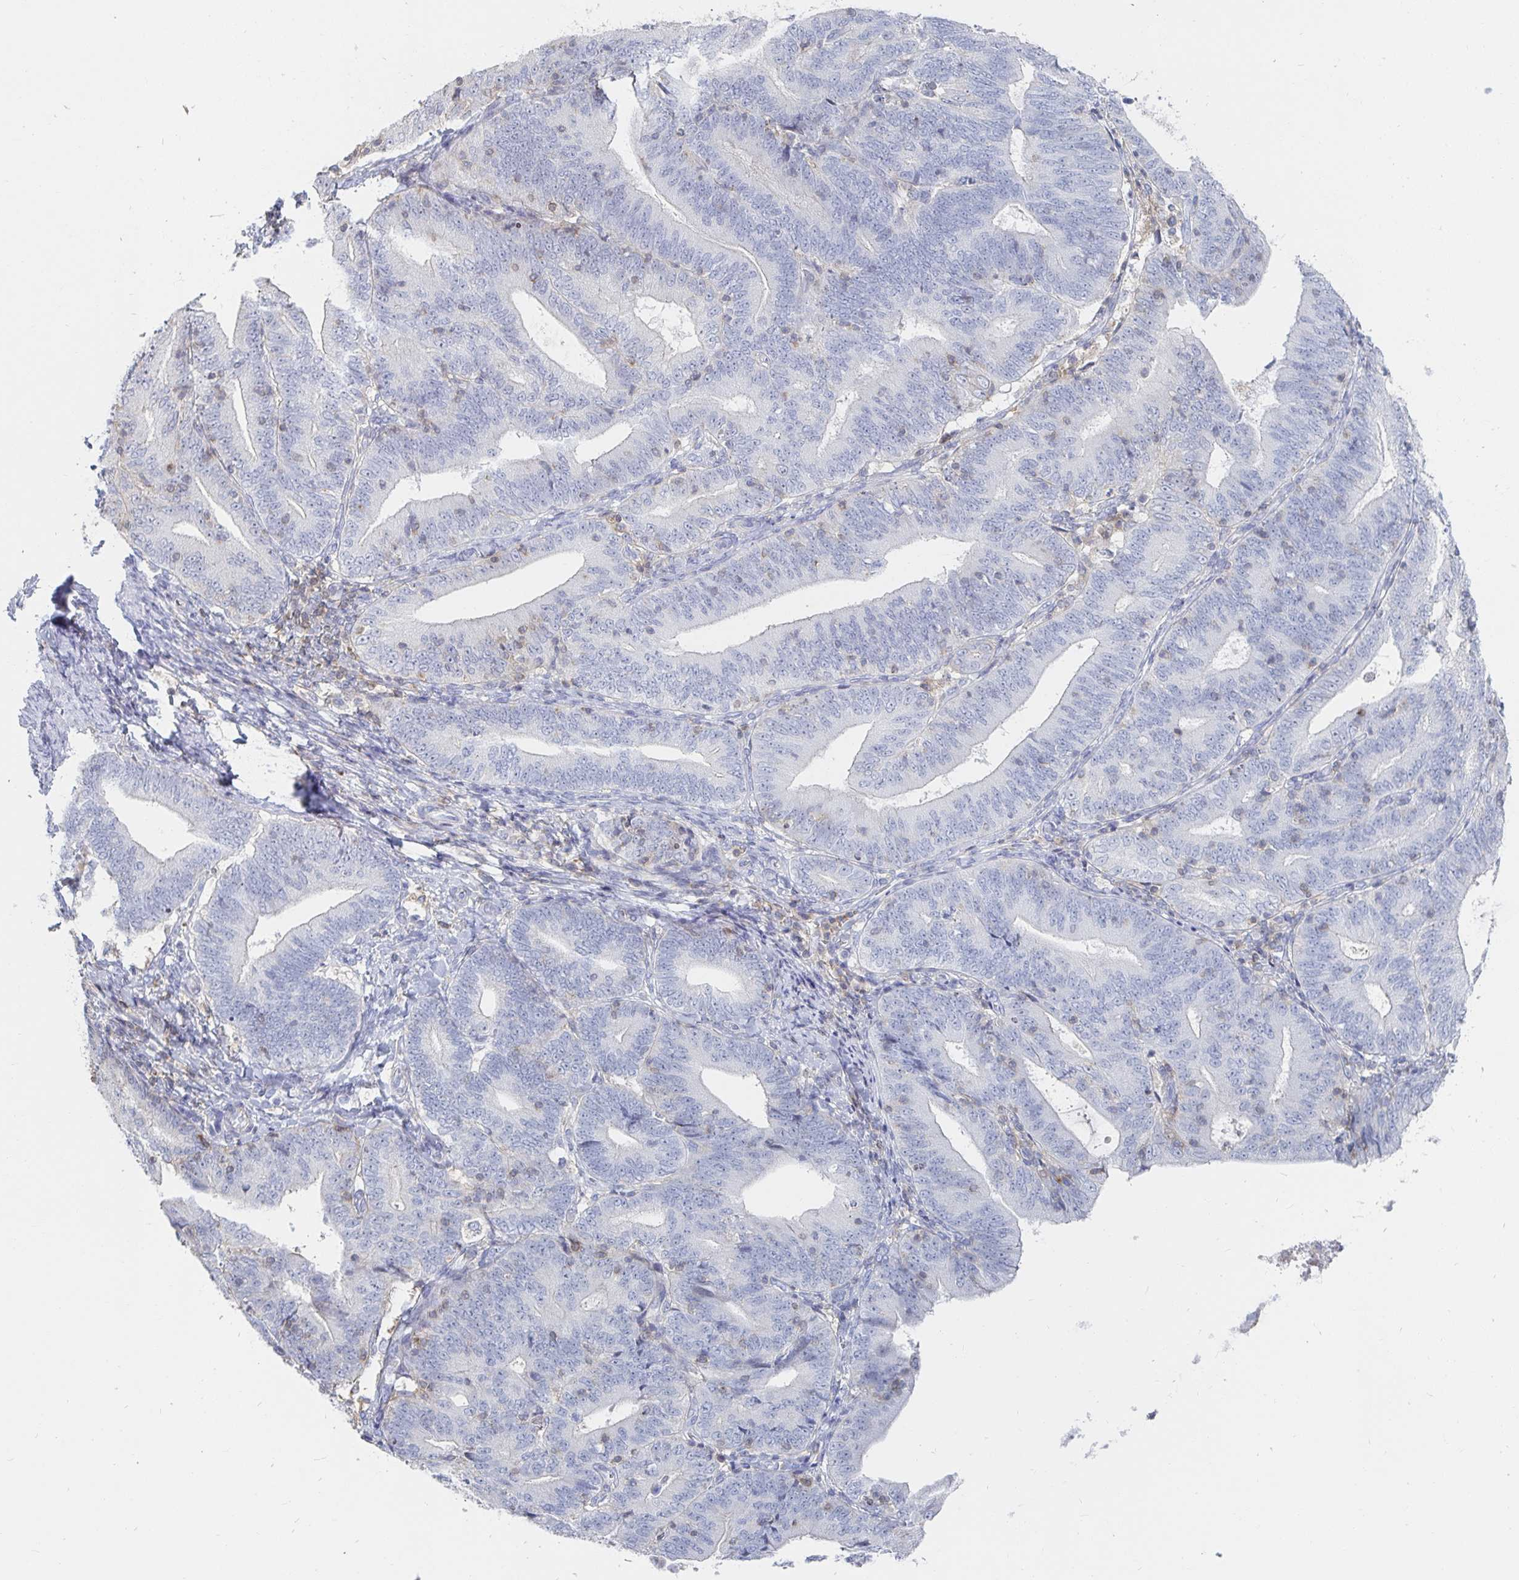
{"staining": {"intensity": "negative", "quantity": "none", "location": "none"}, "tissue": "endometrial cancer", "cell_type": "Tumor cells", "image_type": "cancer", "snomed": [{"axis": "morphology", "description": "Adenocarcinoma, NOS"}, {"axis": "topography", "description": "Endometrium"}], "caption": "Immunohistochemical staining of adenocarcinoma (endometrial) demonstrates no significant positivity in tumor cells.", "gene": "PIK3CD", "patient": {"sex": "female", "age": 70}}